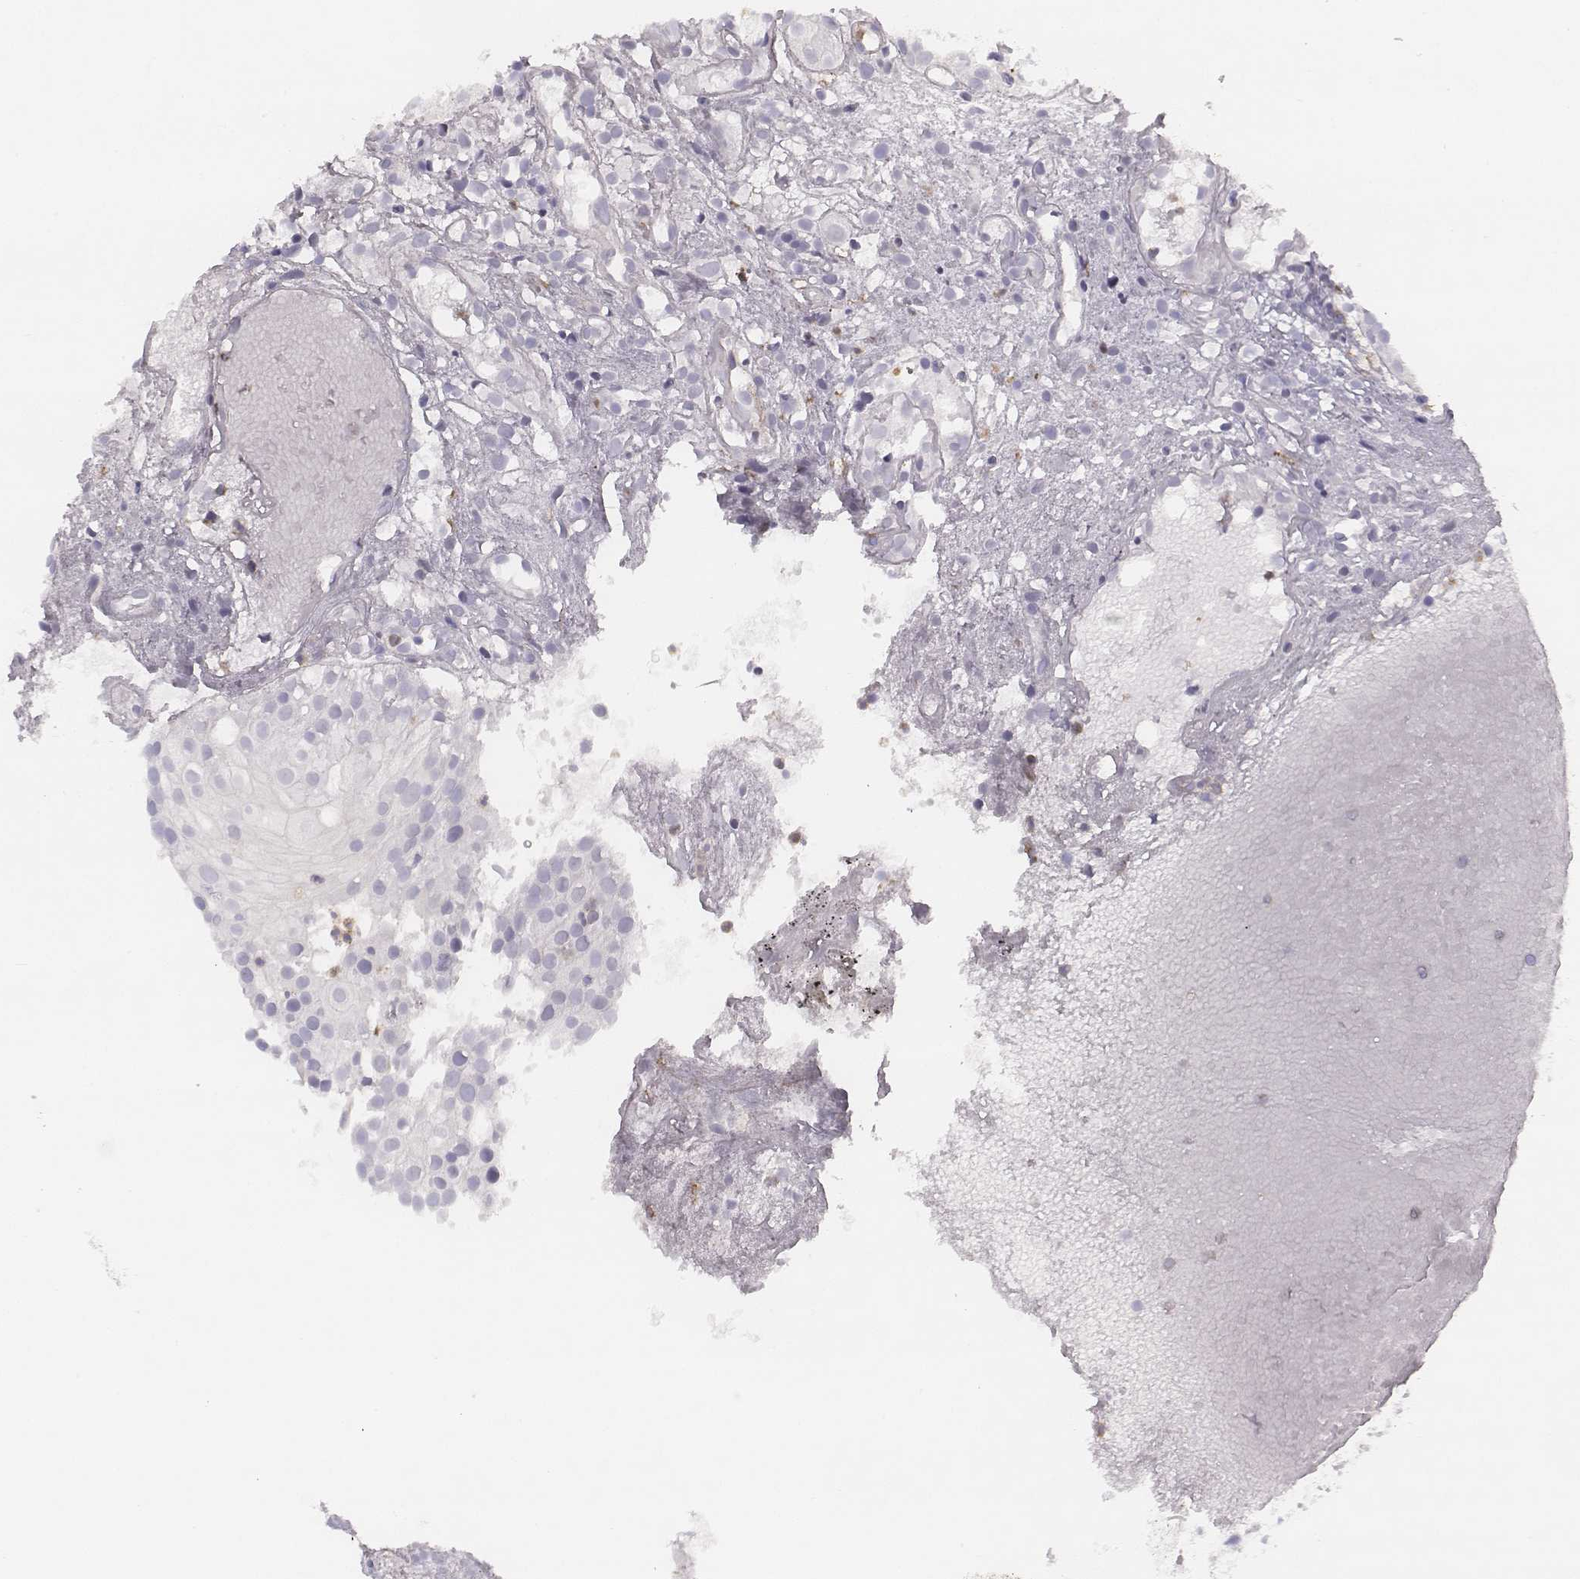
{"staining": {"intensity": "negative", "quantity": "none", "location": "none"}, "tissue": "prostate cancer", "cell_type": "Tumor cells", "image_type": "cancer", "snomed": [{"axis": "morphology", "description": "Adenocarcinoma, High grade"}, {"axis": "topography", "description": "Prostate"}], "caption": "Prostate high-grade adenocarcinoma stained for a protein using immunohistochemistry exhibits no staining tumor cells.", "gene": "KCNJ12", "patient": {"sex": "male", "age": 79}}